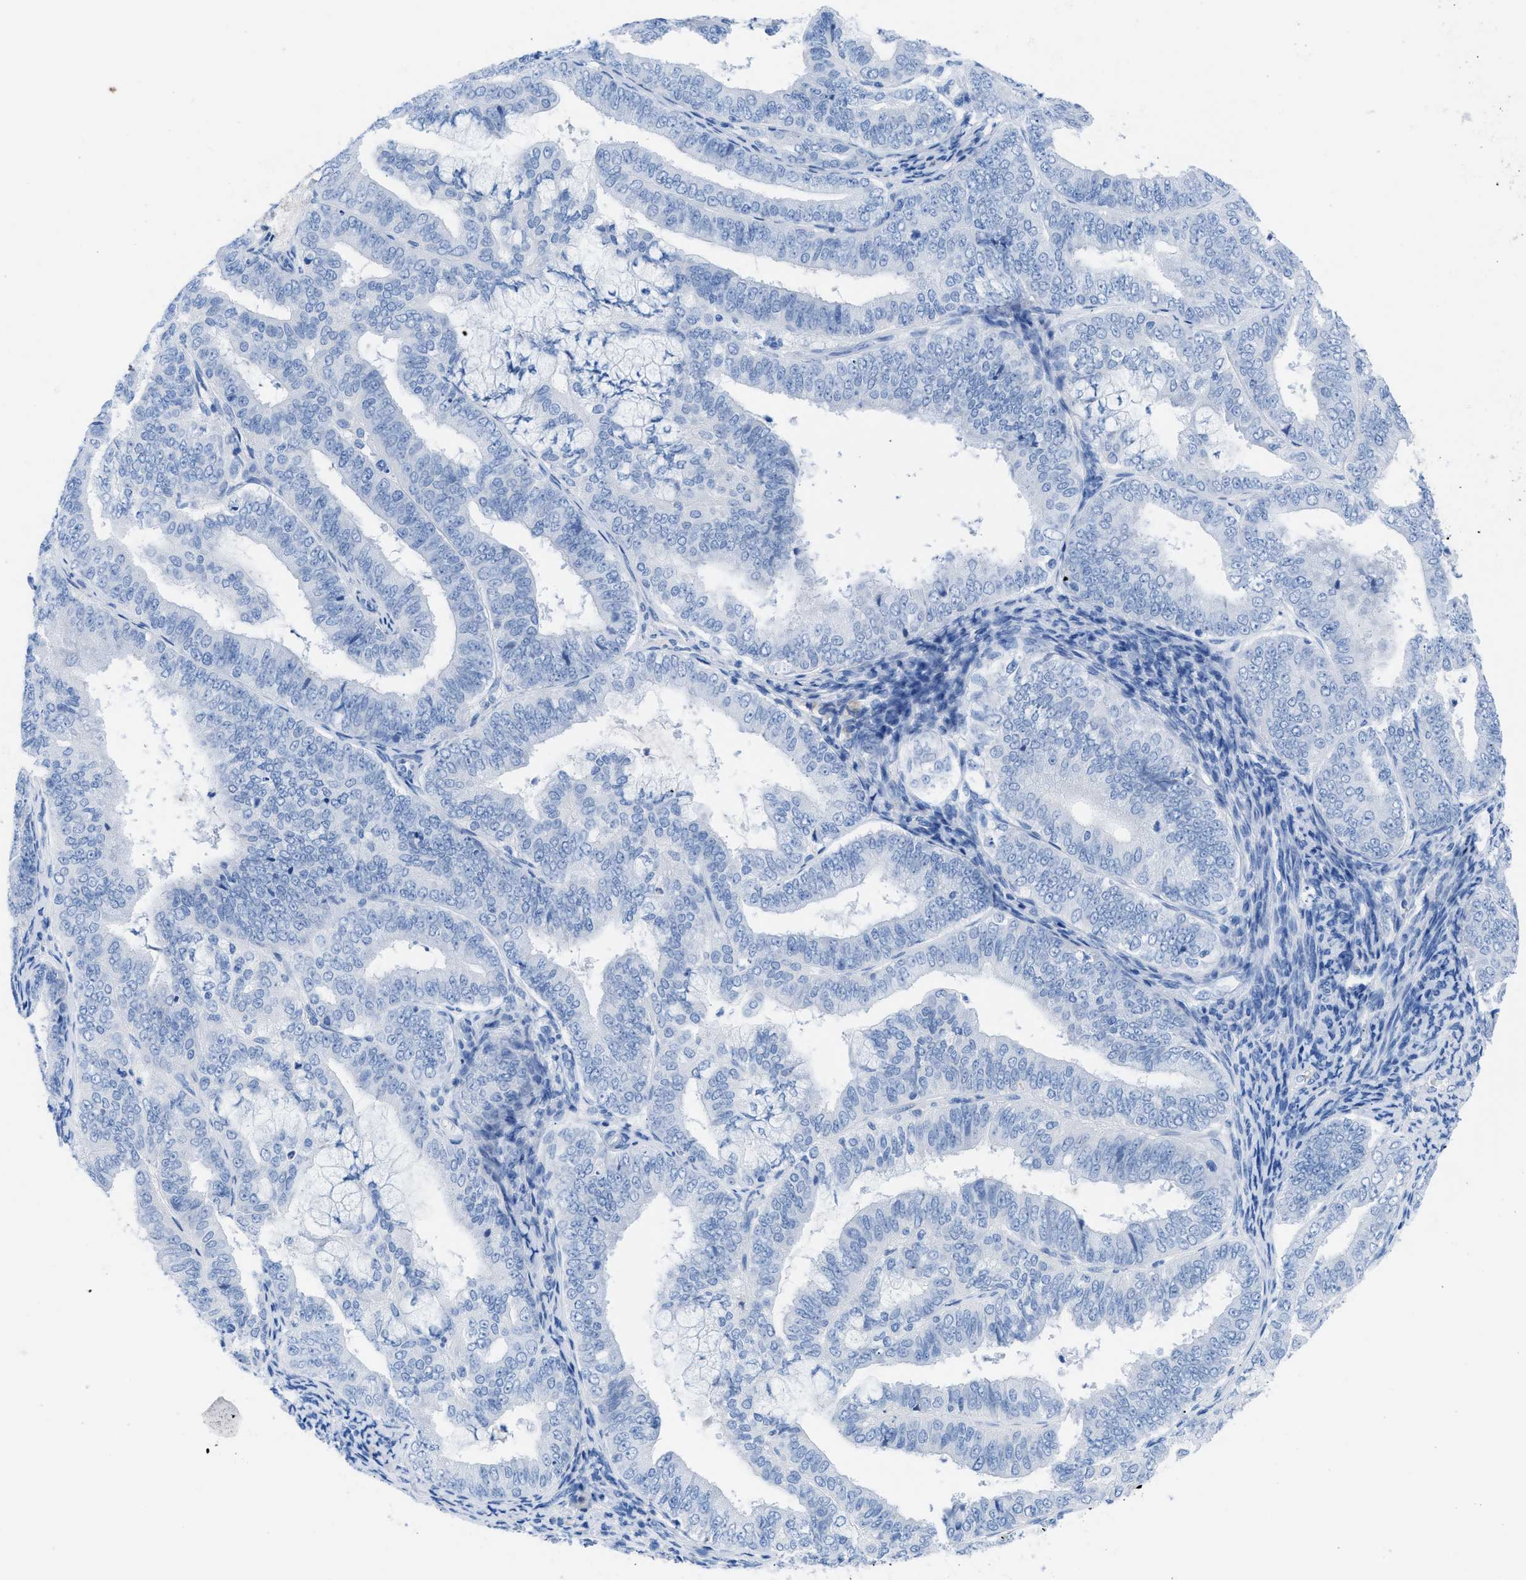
{"staining": {"intensity": "negative", "quantity": "none", "location": "none"}, "tissue": "endometrial cancer", "cell_type": "Tumor cells", "image_type": "cancer", "snomed": [{"axis": "morphology", "description": "Adenocarcinoma, NOS"}, {"axis": "topography", "description": "Endometrium"}], "caption": "Tumor cells show no significant protein positivity in endometrial cancer.", "gene": "TCL1A", "patient": {"sex": "female", "age": 63}}